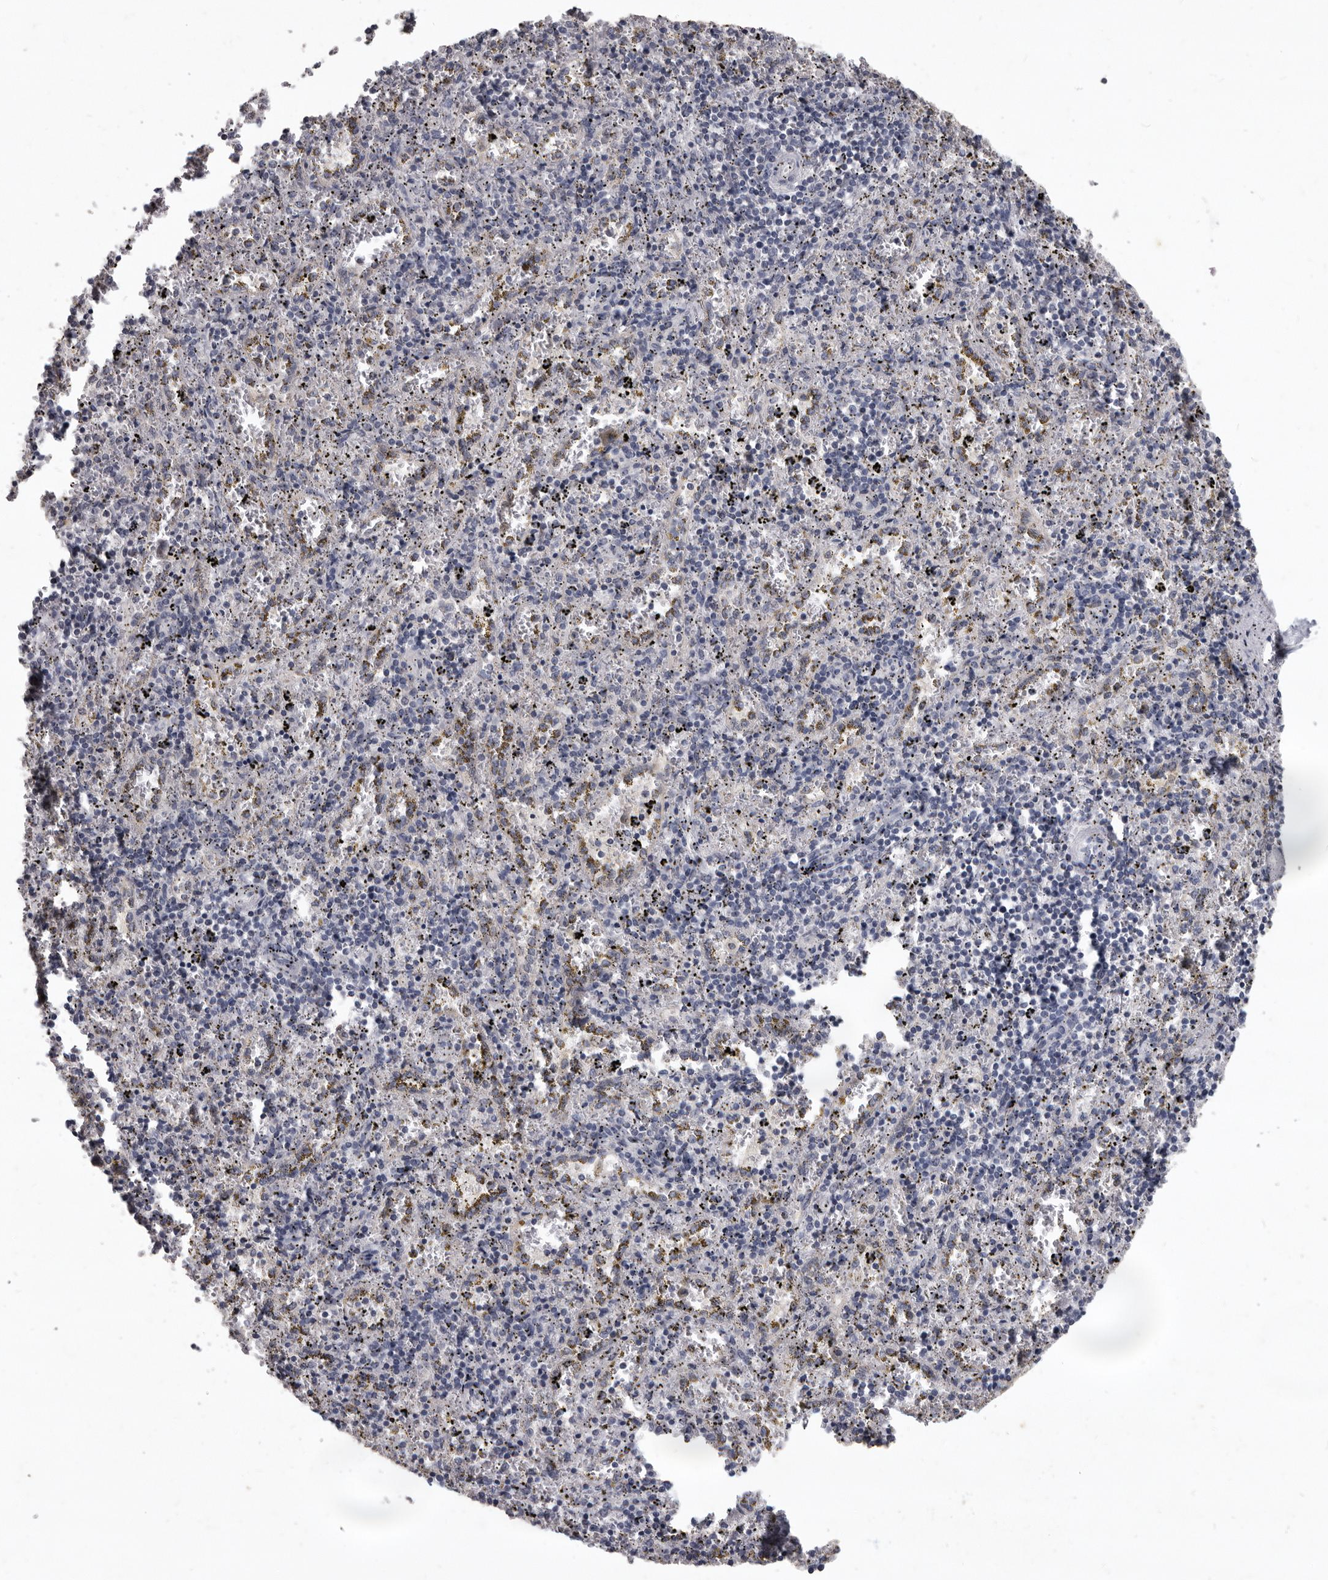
{"staining": {"intensity": "negative", "quantity": "none", "location": "none"}, "tissue": "spleen", "cell_type": "Cells in red pulp", "image_type": "normal", "snomed": [{"axis": "morphology", "description": "Normal tissue, NOS"}, {"axis": "topography", "description": "Spleen"}], "caption": "IHC micrograph of benign spleen stained for a protein (brown), which shows no positivity in cells in red pulp.", "gene": "SULT1E1", "patient": {"sex": "male", "age": 11}}